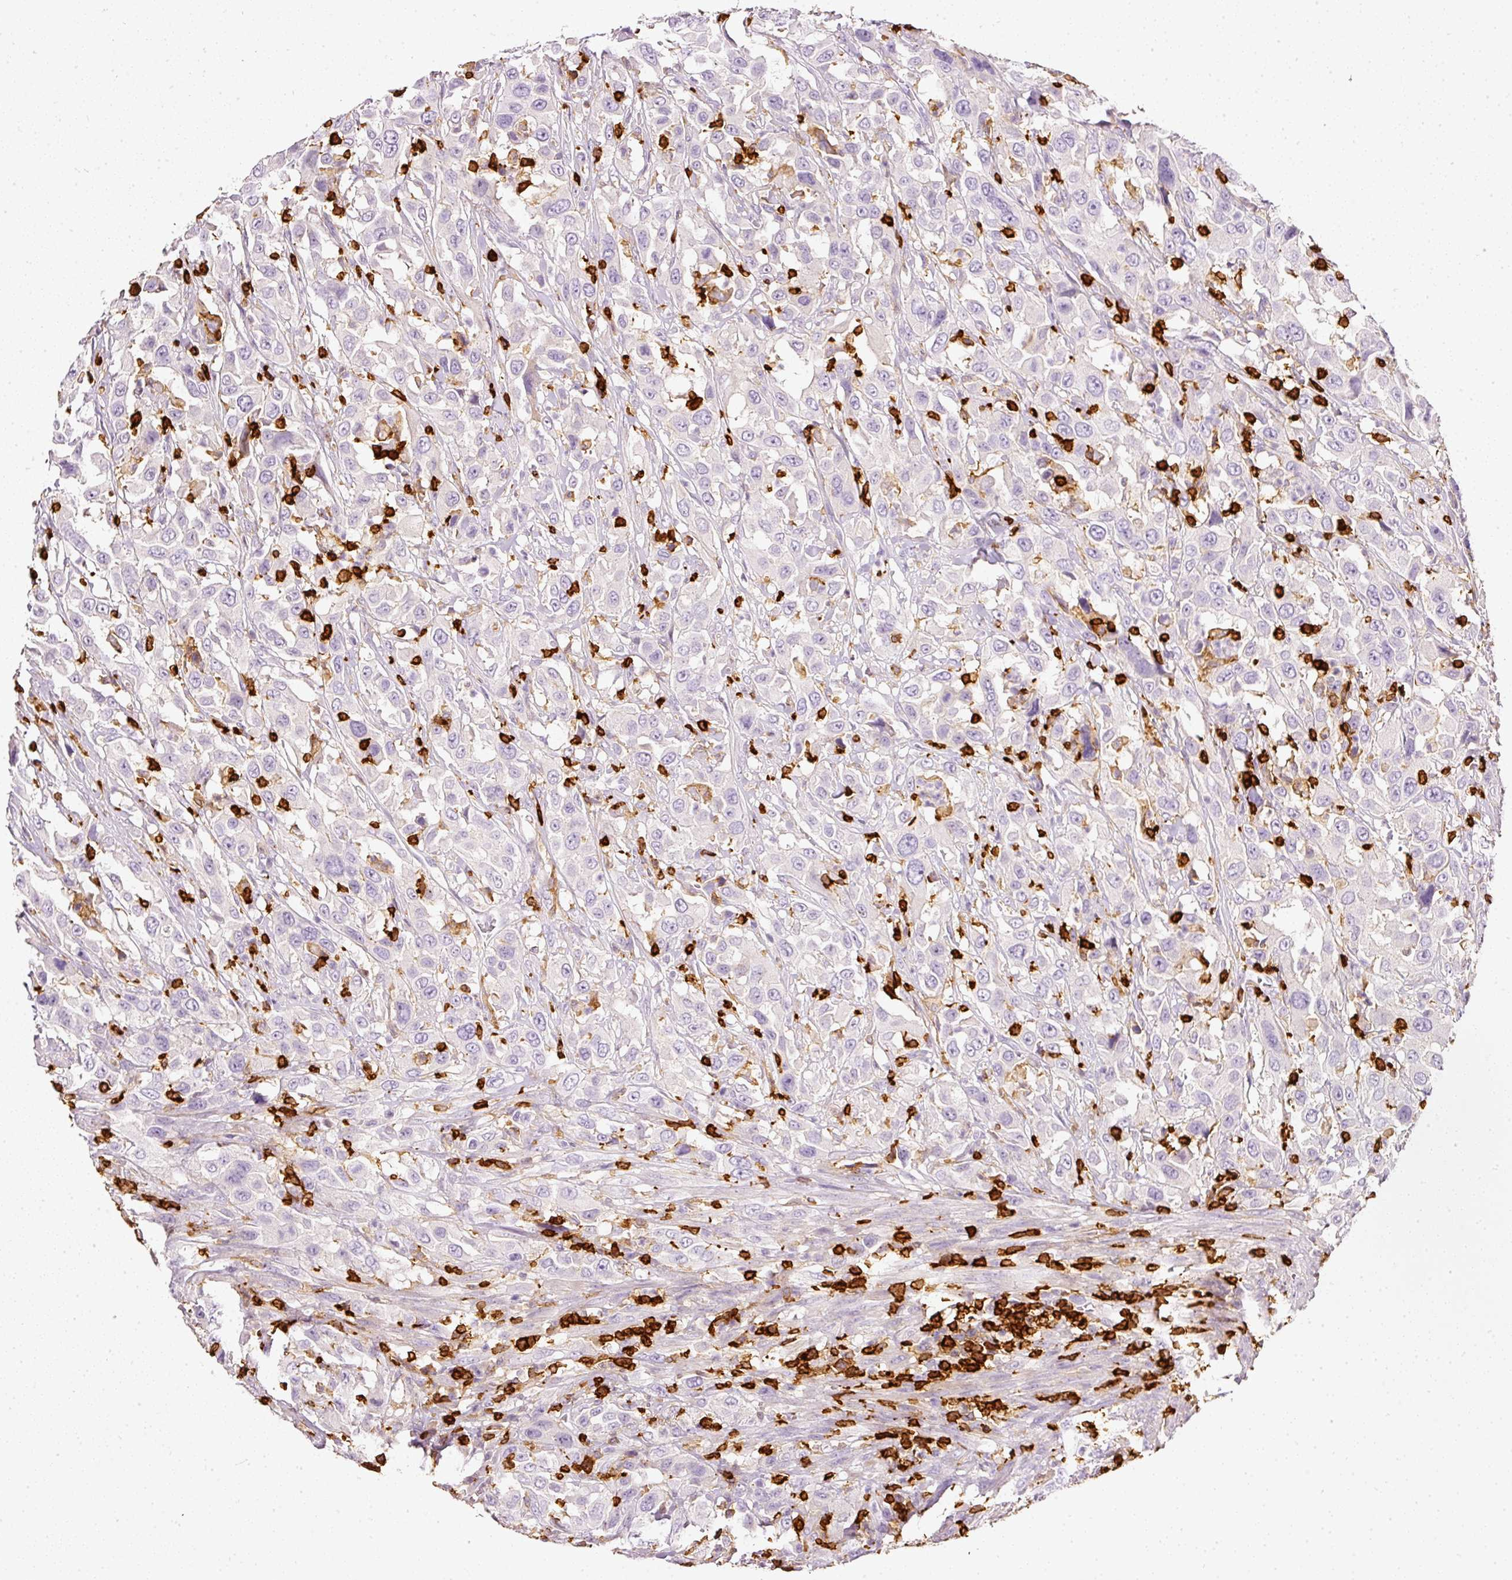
{"staining": {"intensity": "negative", "quantity": "none", "location": "none"}, "tissue": "urothelial cancer", "cell_type": "Tumor cells", "image_type": "cancer", "snomed": [{"axis": "morphology", "description": "Urothelial carcinoma, High grade"}, {"axis": "topography", "description": "Urinary bladder"}], "caption": "Immunohistochemistry micrograph of urothelial cancer stained for a protein (brown), which displays no positivity in tumor cells.", "gene": "EVL", "patient": {"sex": "male", "age": 61}}